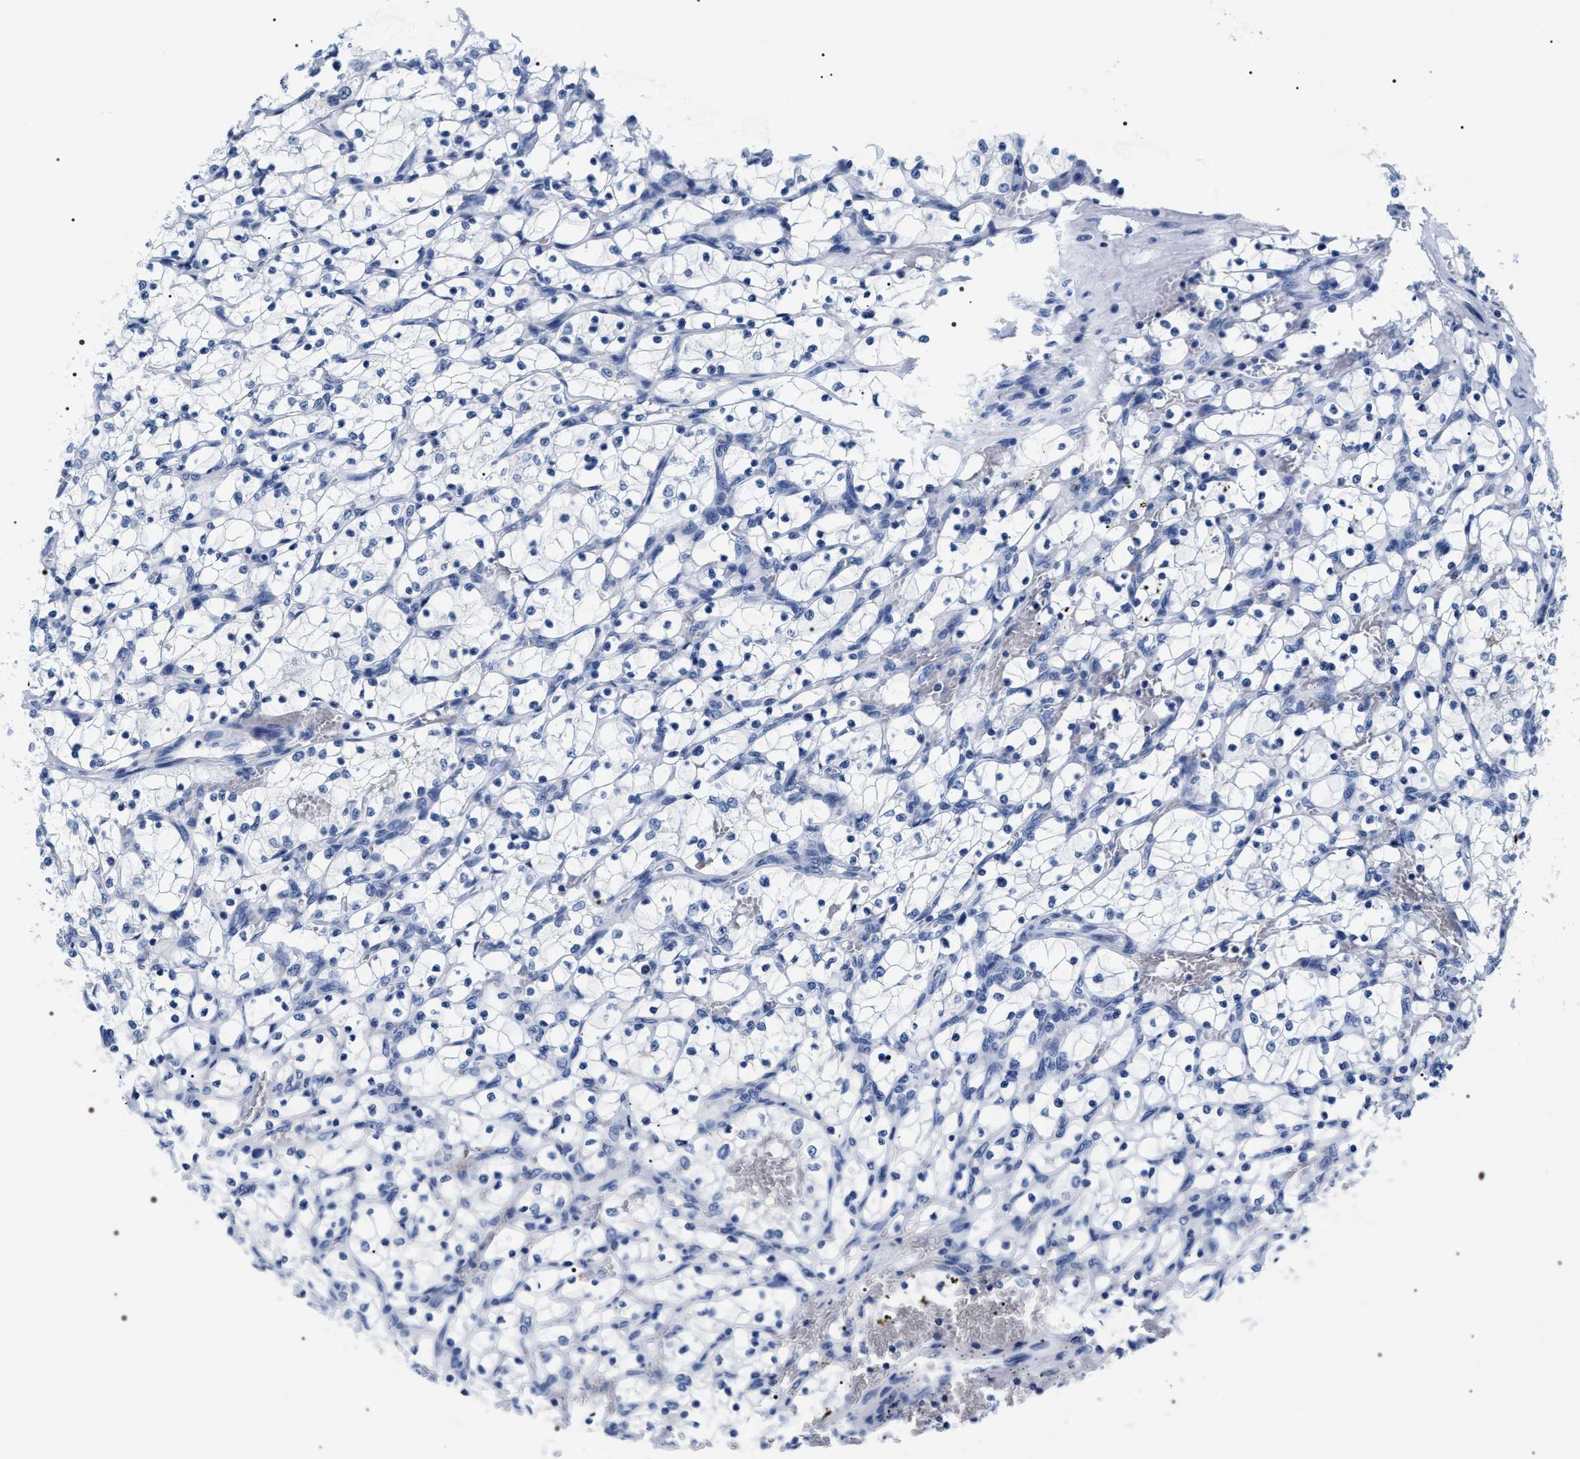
{"staining": {"intensity": "negative", "quantity": "none", "location": "none"}, "tissue": "renal cancer", "cell_type": "Tumor cells", "image_type": "cancer", "snomed": [{"axis": "morphology", "description": "Adenocarcinoma, NOS"}, {"axis": "topography", "description": "Kidney"}], "caption": "This is an IHC histopathology image of renal cancer (adenocarcinoma). There is no positivity in tumor cells.", "gene": "ADH4", "patient": {"sex": "female", "age": 69}}